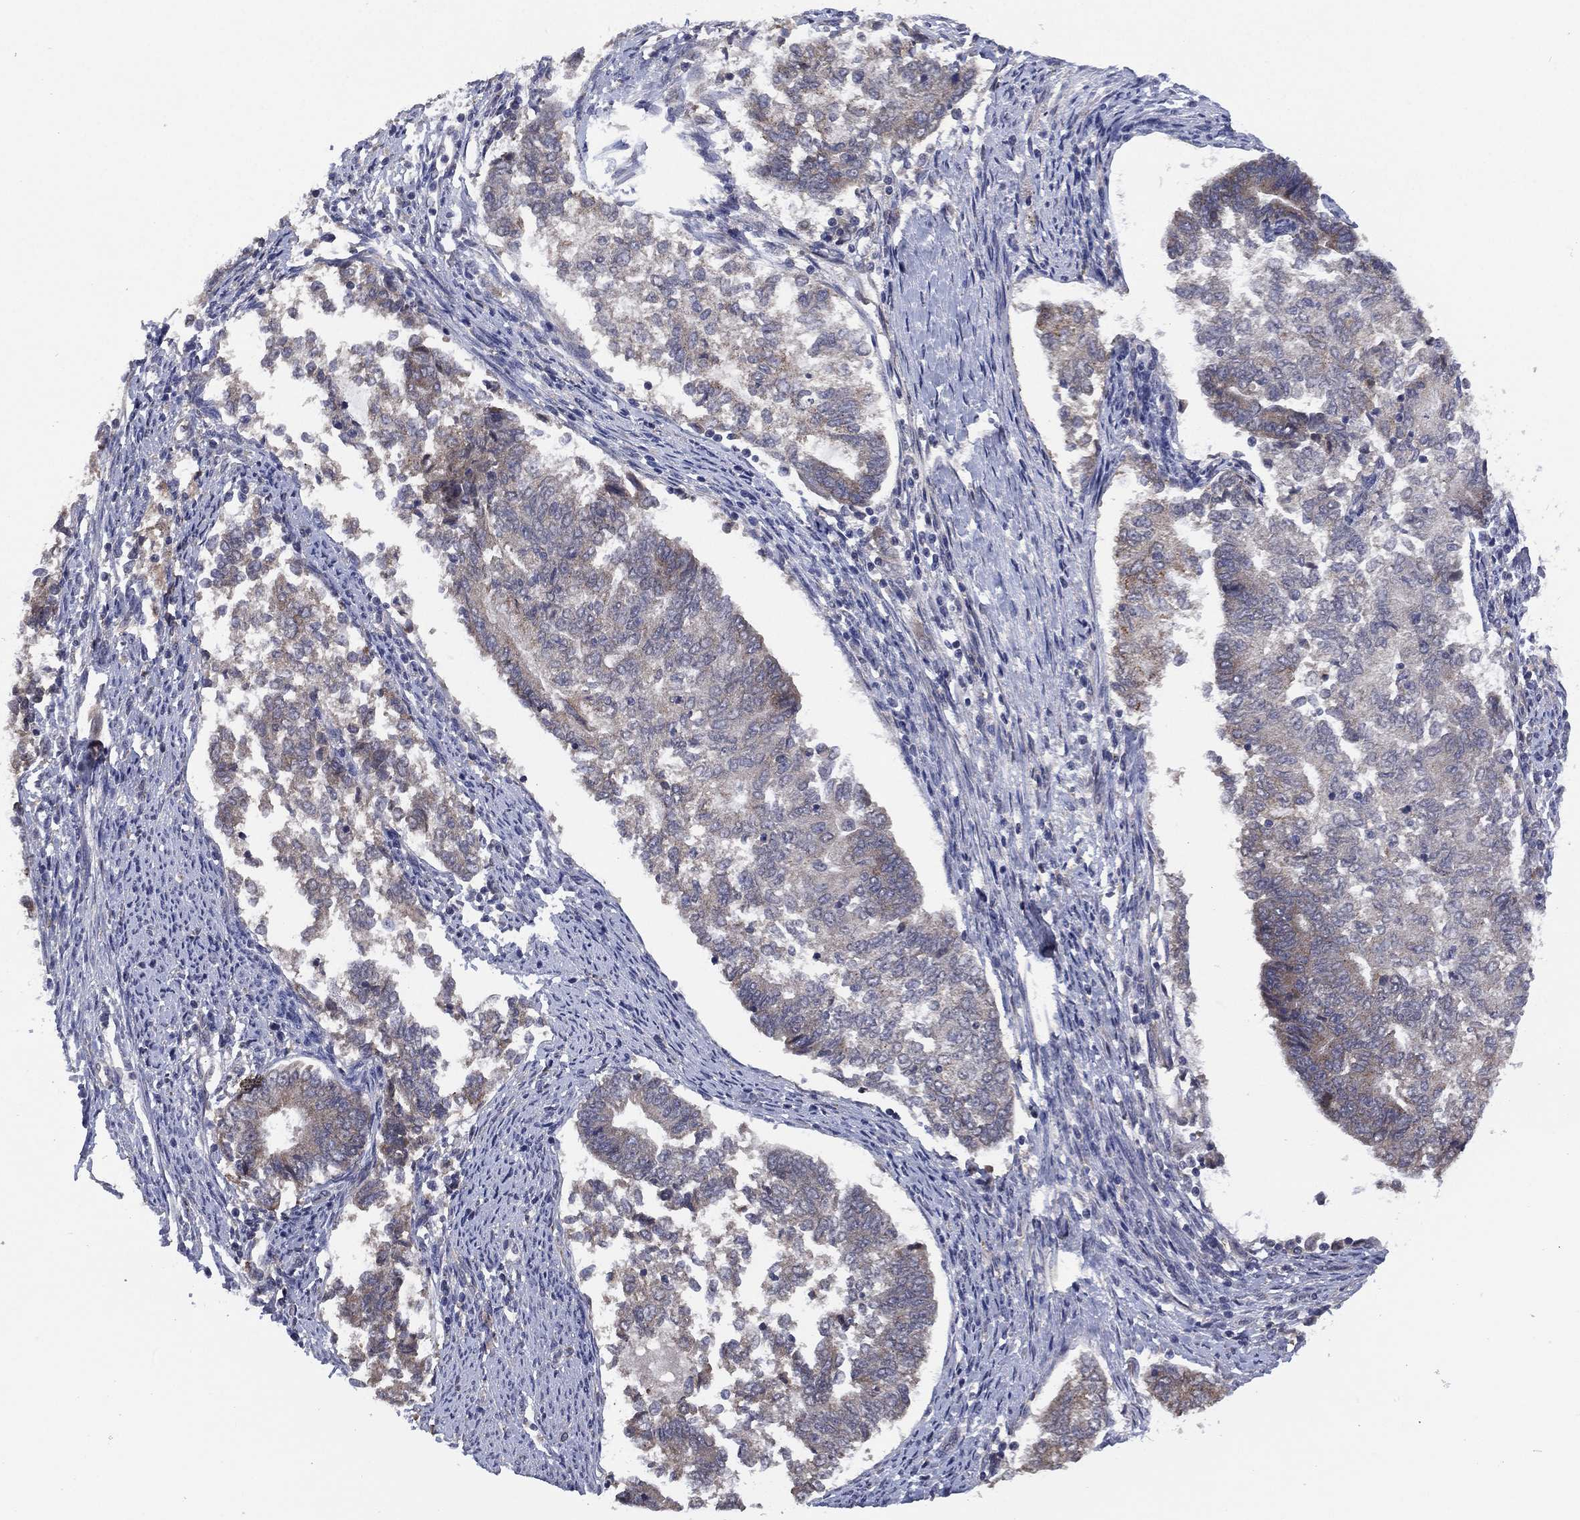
{"staining": {"intensity": "weak", "quantity": "<25%", "location": "cytoplasmic/membranous"}, "tissue": "endometrial cancer", "cell_type": "Tumor cells", "image_type": "cancer", "snomed": [{"axis": "morphology", "description": "Adenocarcinoma, NOS"}, {"axis": "topography", "description": "Endometrium"}], "caption": "There is no significant expression in tumor cells of endometrial cancer. The staining was performed using DAB to visualize the protein expression in brown, while the nuclei were stained in blue with hematoxylin (Magnification: 20x).", "gene": "SELENOO", "patient": {"sex": "female", "age": 65}}